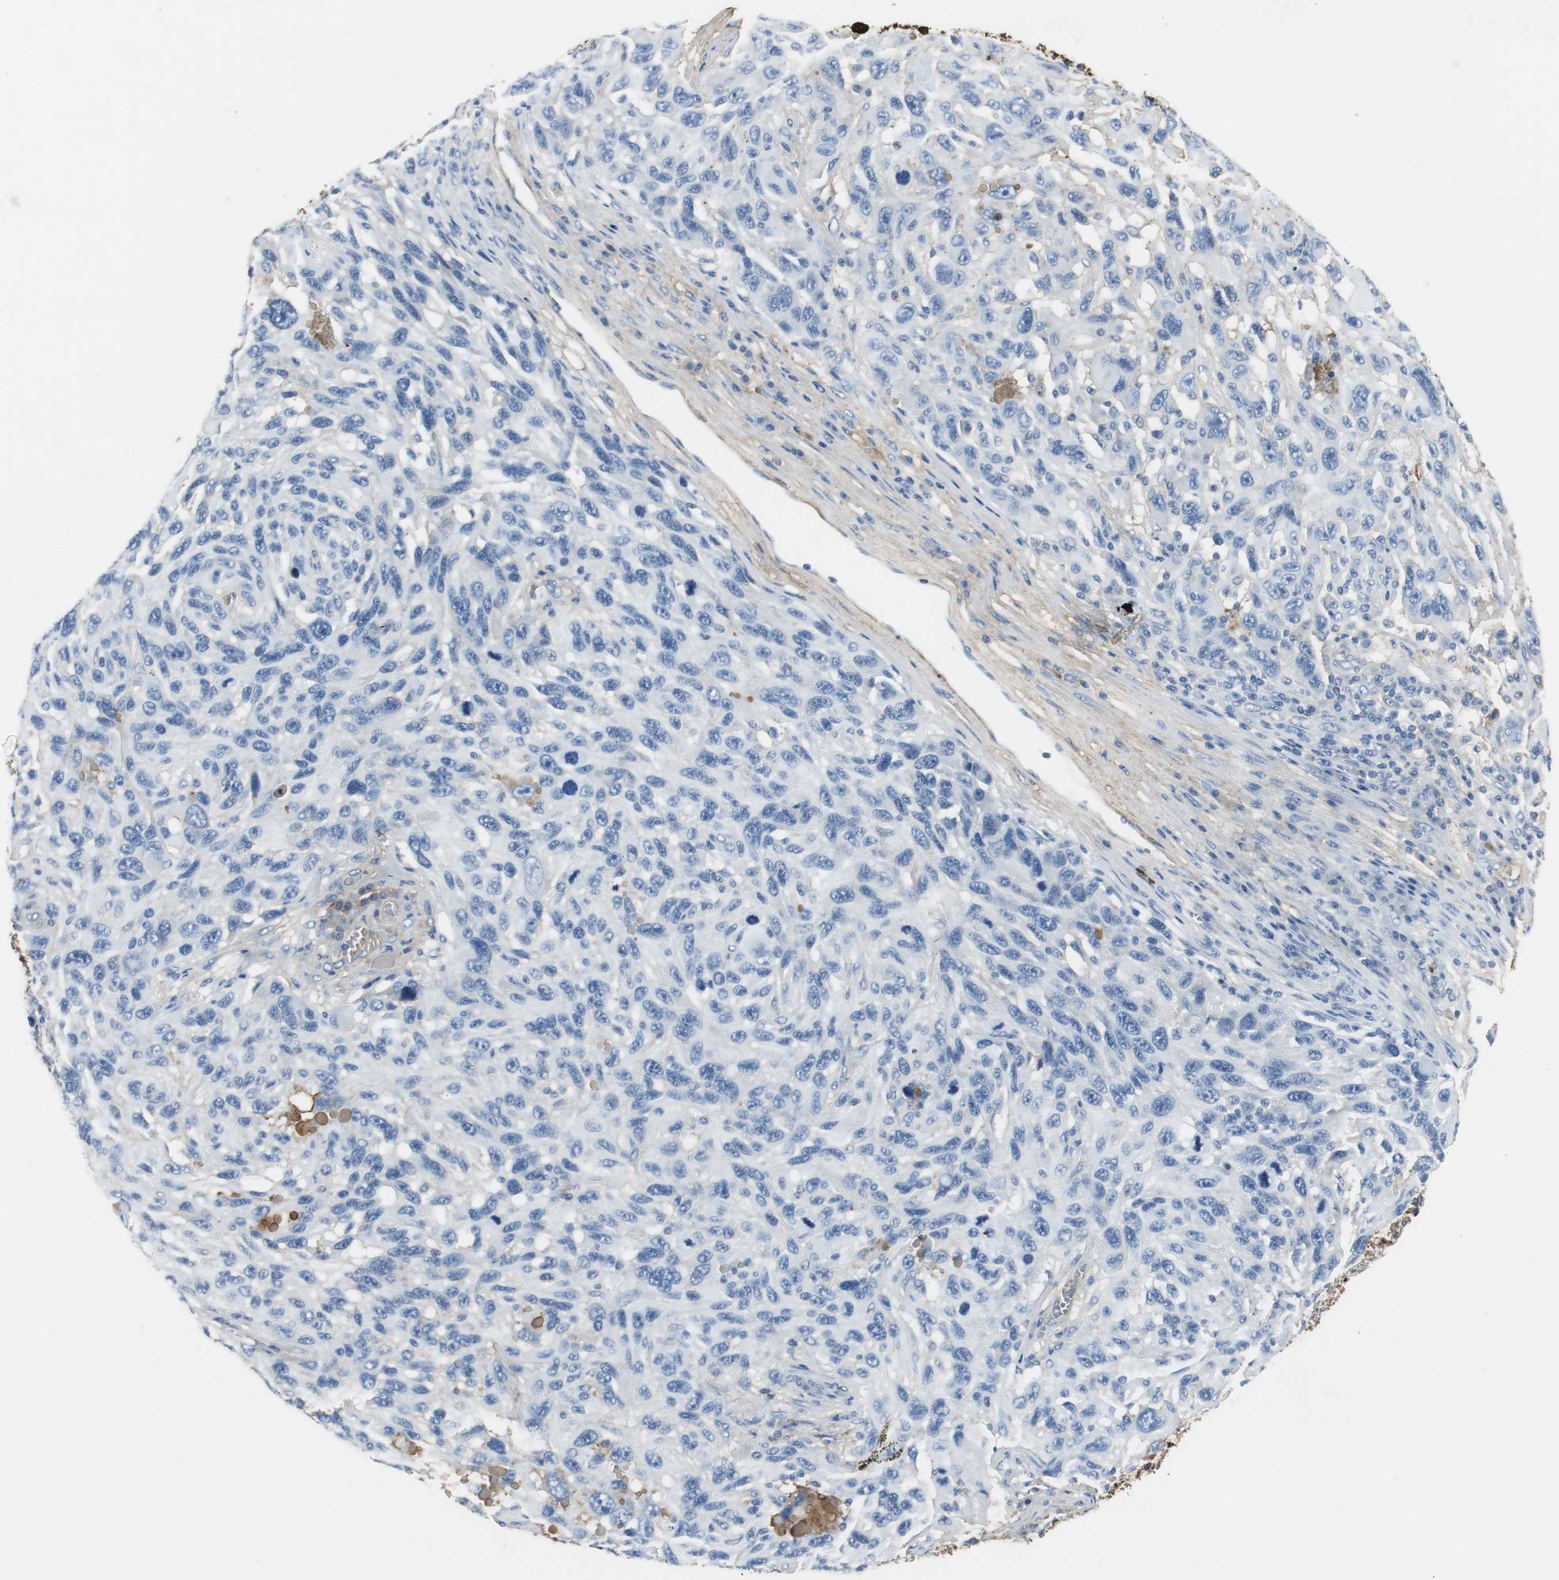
{"staining": {"intensity": "negative", "quantity": "none", "location": "none"}, "tissue": "melanoma", "cell_type": "Tumor cells", "image_type": "cancer", "snomed": [{"axis": "morphology", "description": "Malignant melanoma, NOS"}, {"axis": "topography", "description": "Skin"}], "caption": "The image demonstrates no staining of tumor cells in malignant melanoma.", "gene": "IGHA1", "patient": {"sex": "male", "age": 53}}